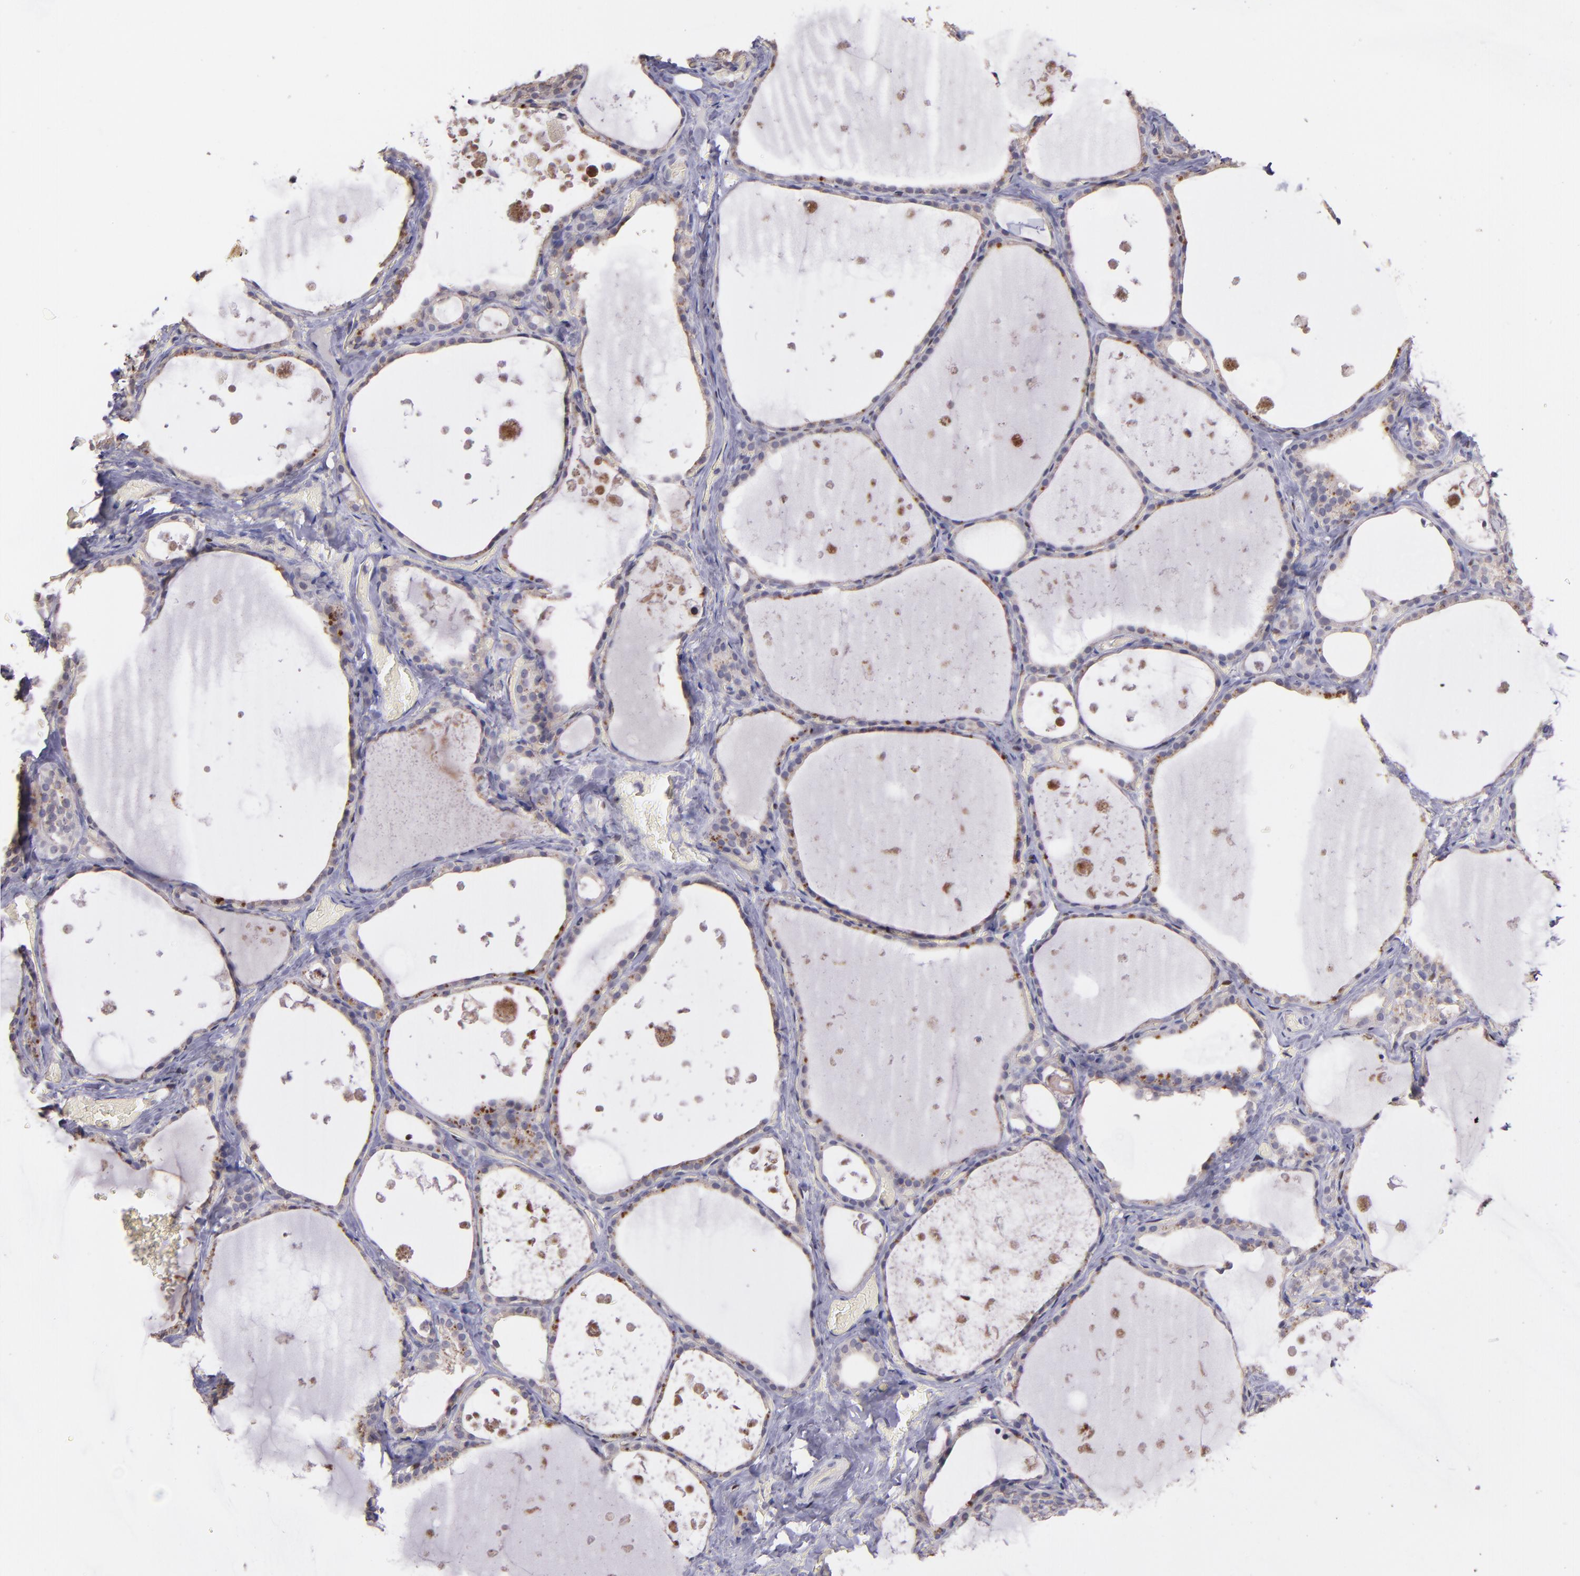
{"staining": {"intensity": "weak", "quantity": "25%-75%", "location": "cytoplasmic/membranous"}, "tissue": "thyroid gland", "cell_type": "Glandular cells", "image_type": "normal", "snomed": [{"axis": "morphology", "description": "Normal tissue, NOS"}, {"axis": "topography", "description": "Thyroid gland"}], "caption": "A low amount of weak cytoplasmic/membranous expression is seen in about 25%-75% of glandular cells in normal thyroid gland. (DAB IHC with brightfield microscopy, high magnification).", "gene": "NUP62CL", "patient": {"sex": "male", "age": 61}}